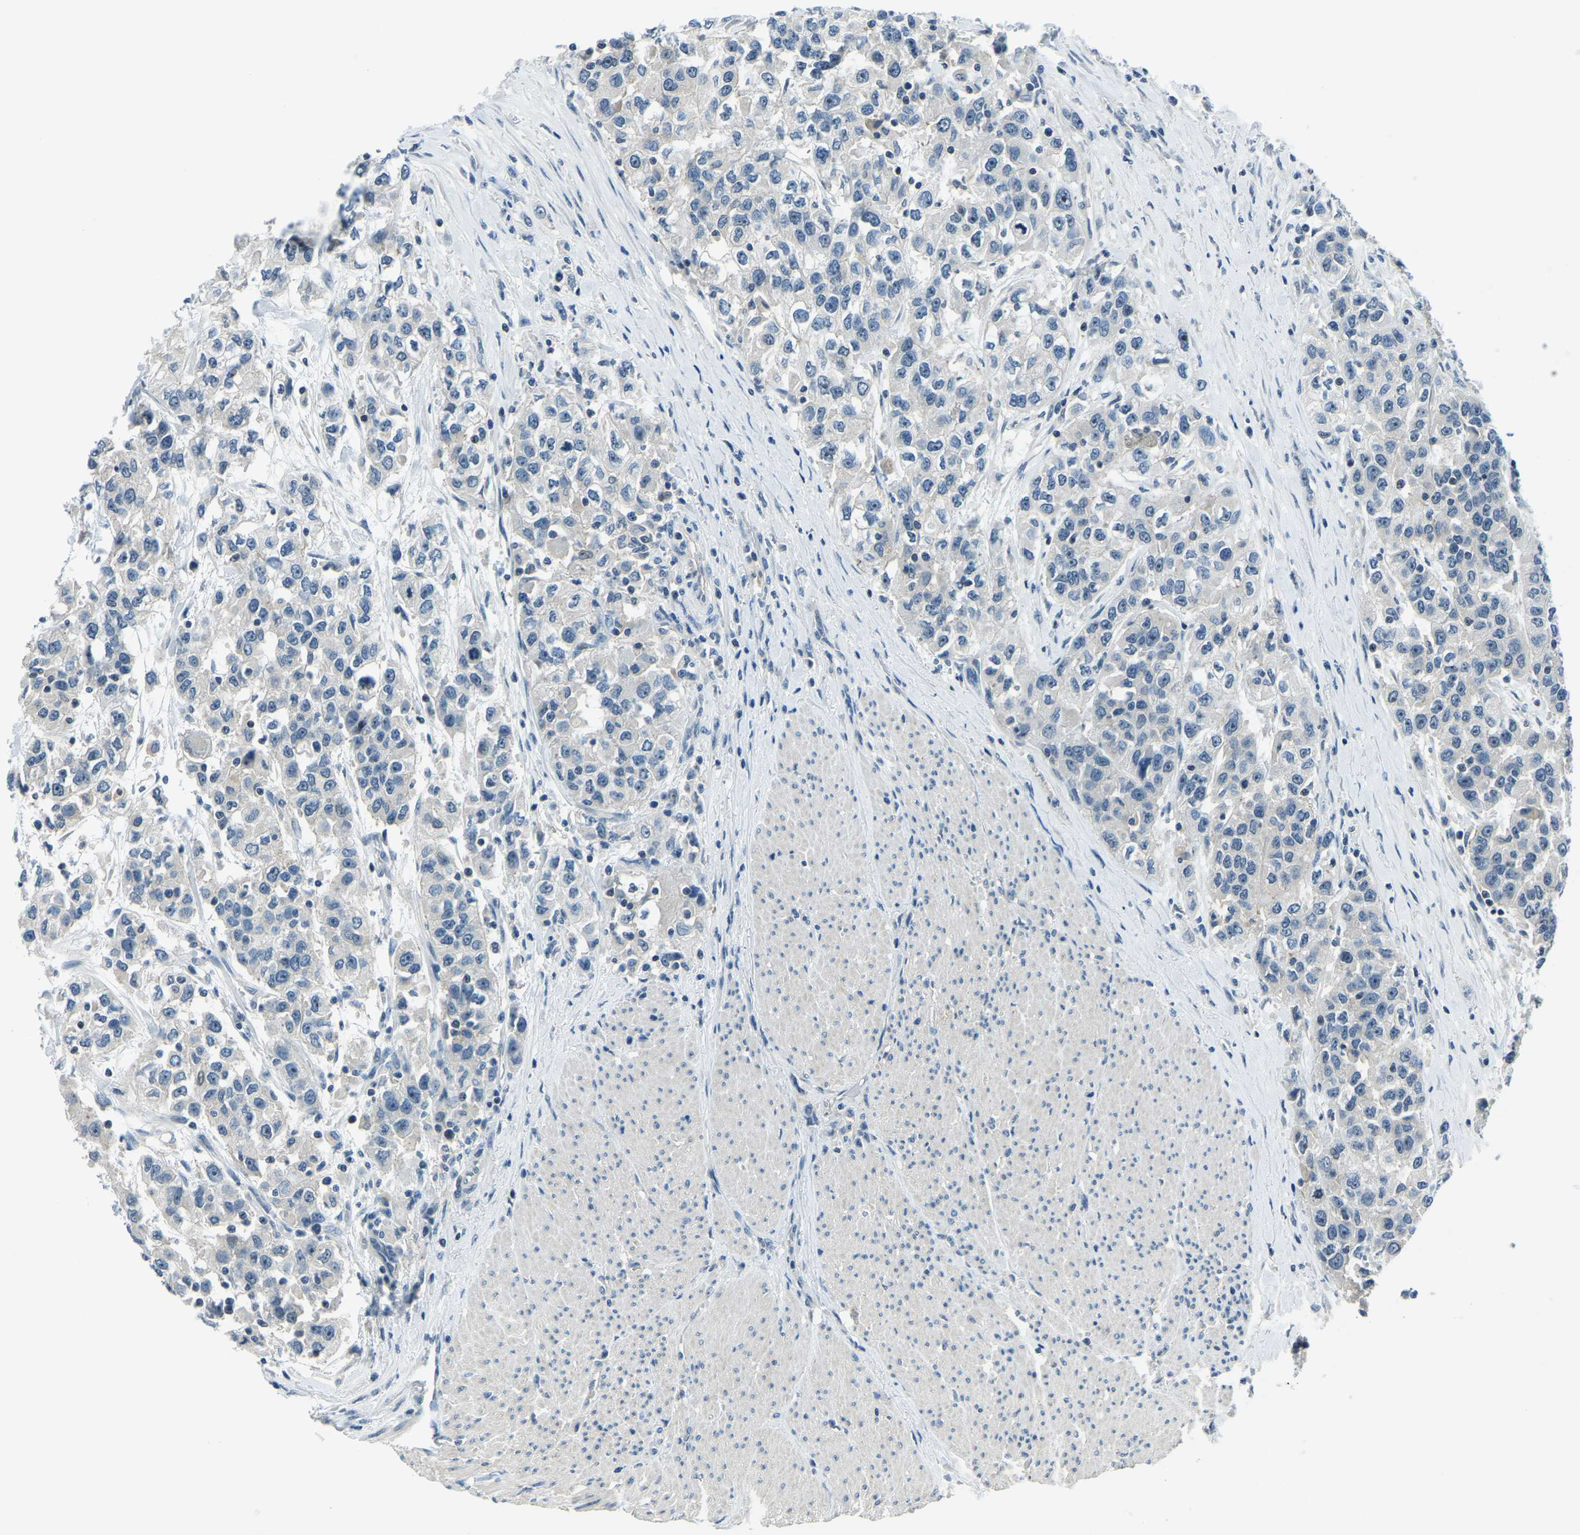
{"staining": {"intensity": "negative", "quantity": "none", "location": "none"}, "tissue": "urothelial cancer", "cell_type": "Tumor cells", "image_type": "cancer", "snomed": [{"axis": "morphology", "description": "Urothelial carcinoma, High grade"}, {"axis": "topography", "description": "Urinary bladder"}], "caption": "The histopathology image exhibits no staining of tumor cells in high-grade urothelial carcinoma. (DAB immunohistochemistry visualized using brightfield microscopy, high magnification).", "gene": "RRP1", "patient": {"sex": "female", "age": 80}}